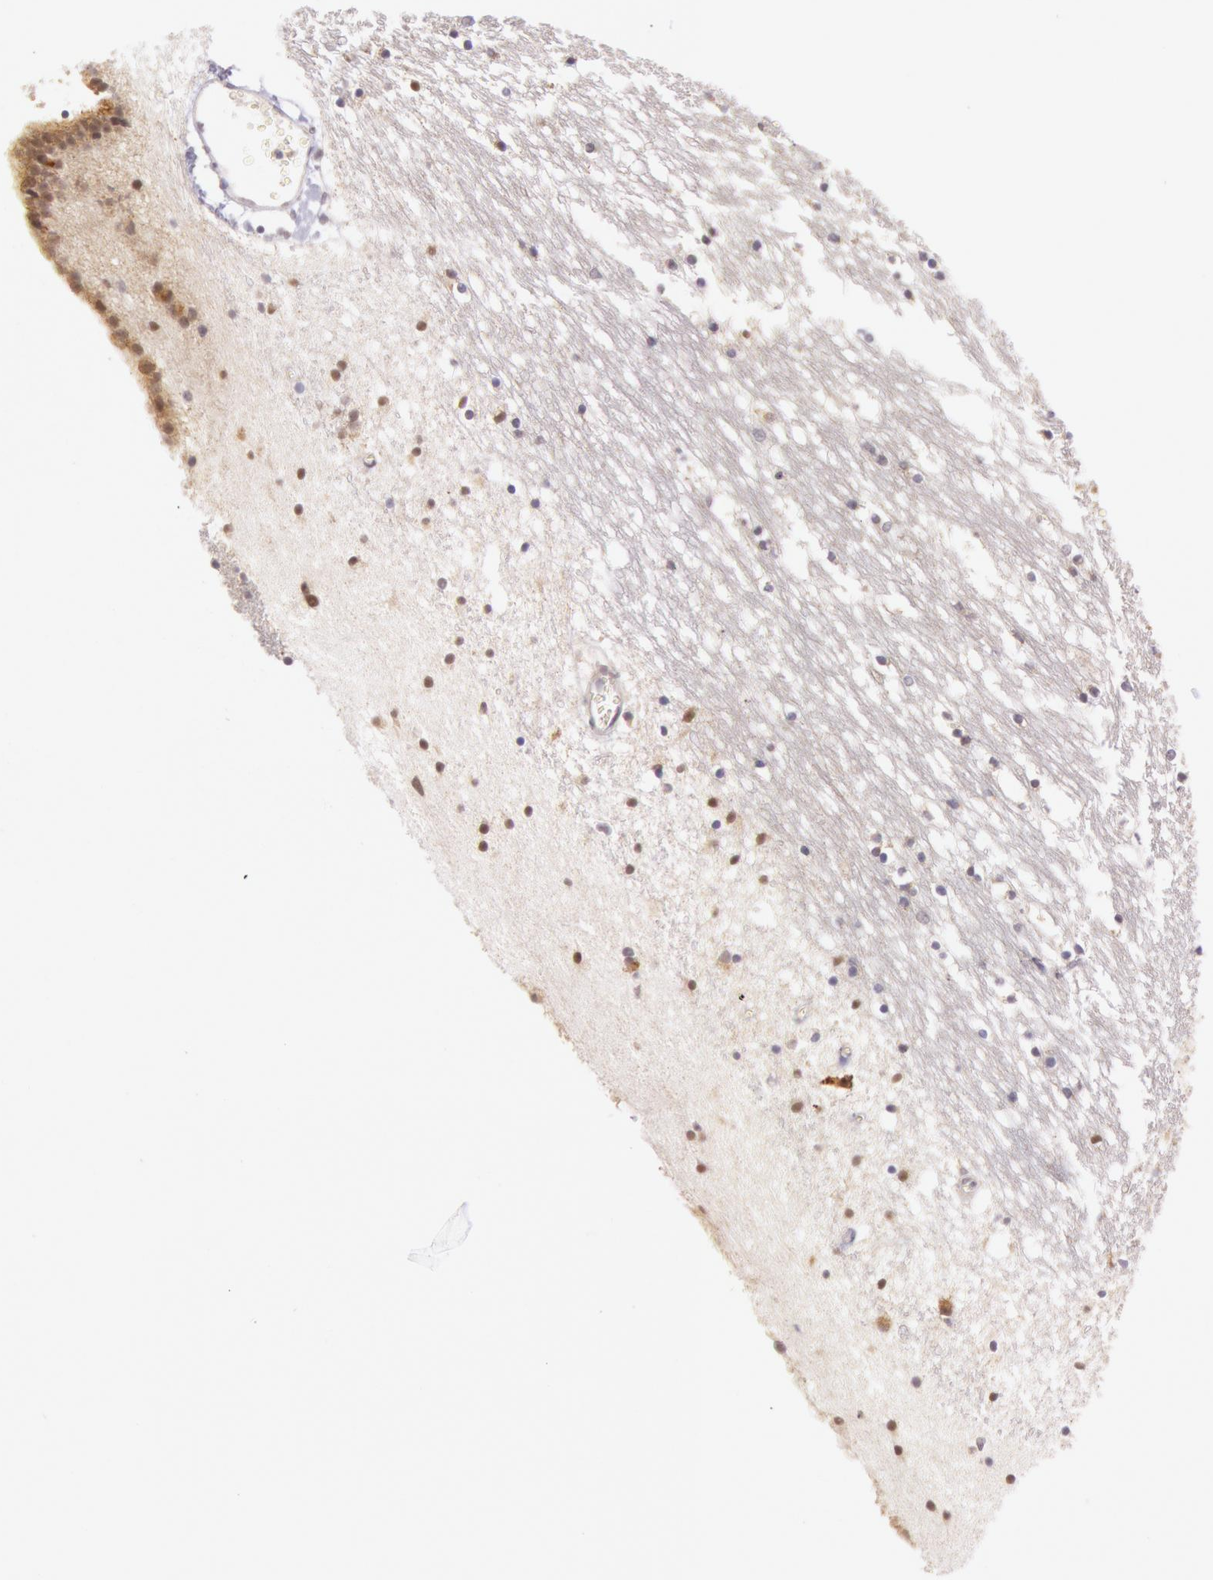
{"staining": {"intensity": "moderate", "quantity": ">75%", "location": "cytoplasmic/membranous,nuclear"}, "tissue": "caudate", "cell_type": "Glial cells", "image_type": "normal", "snomed": [{"axis": "morphology", "description": "Normal tissue, NOS"}, {"axis": "topography", "description": "Lateral ventricle wall"}], "caption": "Immunohistochemical staining of benign human caudate exhibits >75% levels of moderate cytoplasmic/membranous,nuclear protein expression in about >75% of glial cells.", "gene": "CDK16", "patient": {"sex": "male", "age": 45}}